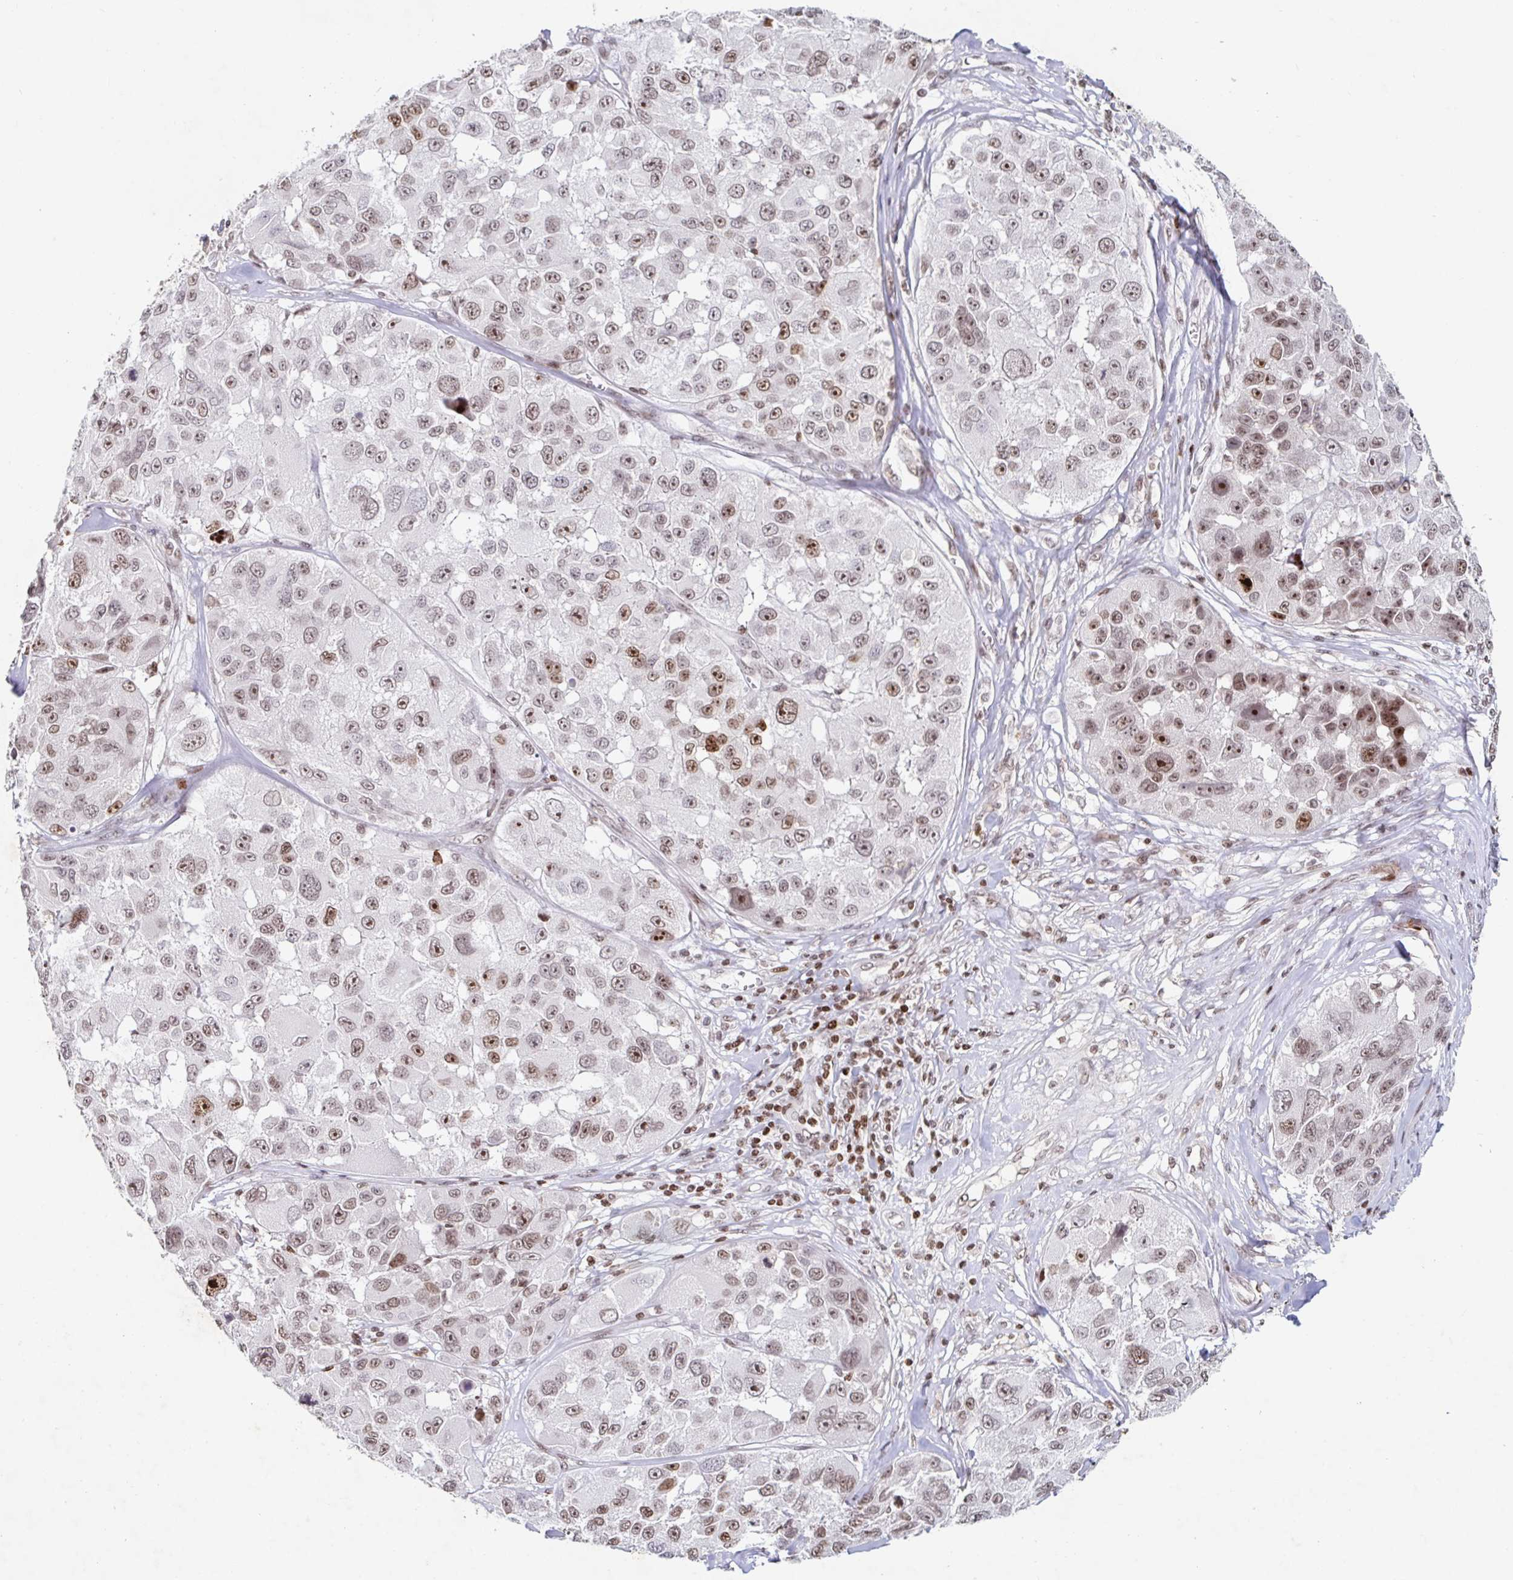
{"staining": {"intensity": "moderate", "quantity": "25%-75%", "location": "nuclear"}, "tissue": "melanoma", "cell_type": "Tumor cells", "image_type": "cancer", "snomed": [{"axis": "morphology", "description": "Malignant melanoma, NOS"}, {"axis": "topography", "description": "Skin"}], "caption": "Human malignant melanoma stained with a brown dye displays moderate nuclear positive staining in approximately 25%-75% of tumor cells.", "gene": "C19orf53", "patient": {"sex": "female", "age": 66}}